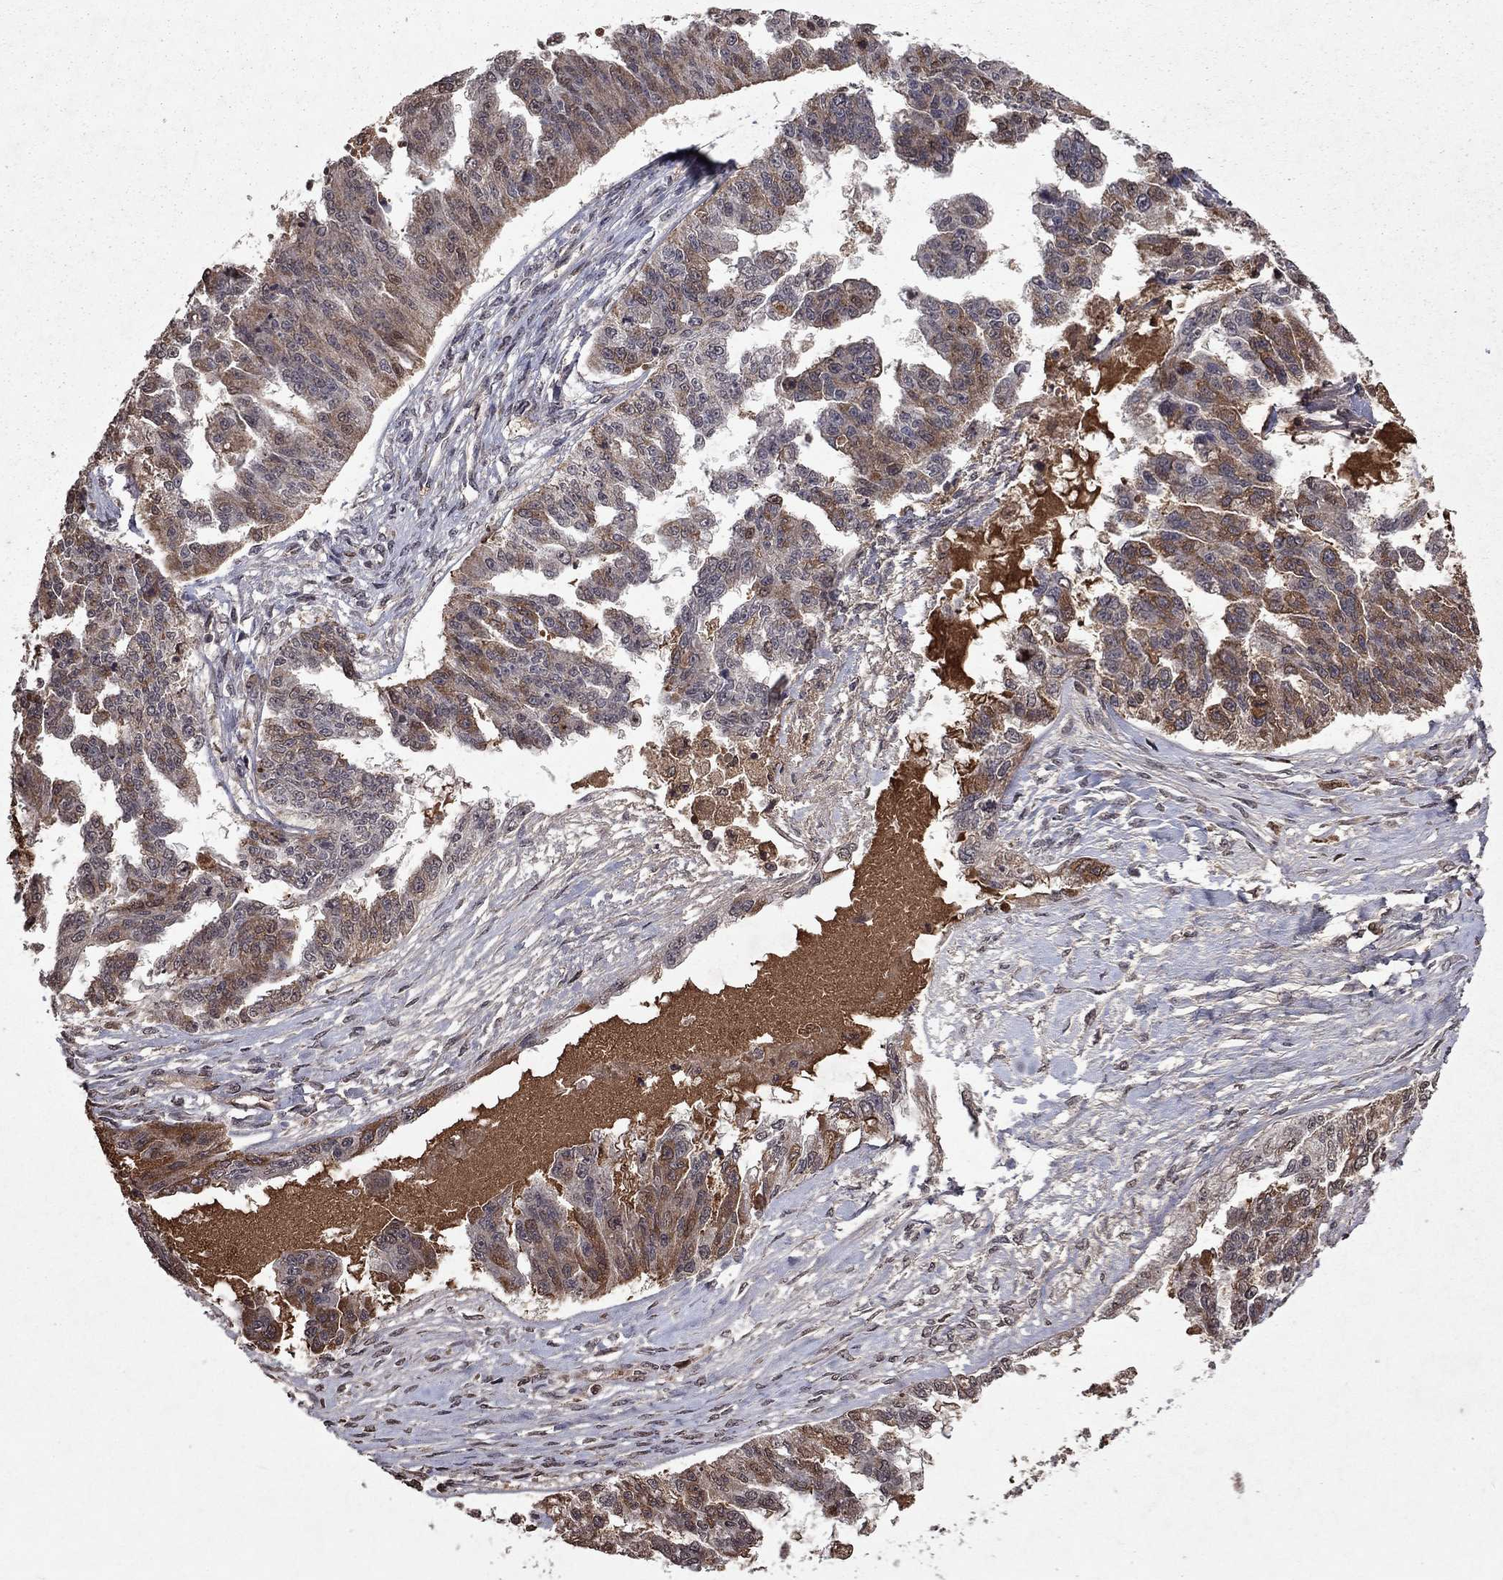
{"staining": {"intensity": "moderate", "quantity": "<25%", "location": "cytoplasmic/membranous"}, "tissue": "ovarian cancer", "cell_type": "Tumor cells", "image_type": "cancer", "snomed": [{"axis": "morphology", "description": "Cystadenocarcinoma, serous, NOS"}, {"axis": "topography", "description": "Ovary"}], "caption": "There is low levels of moderate cytoplasmic/membranous expression in tumor cells of ovarian serous cystadenocarcinoma, as demonstrated by immunohistochemical staining (brown color).", "gene": "NLGN1", "patient": {"sex": "female", "age": 58}}